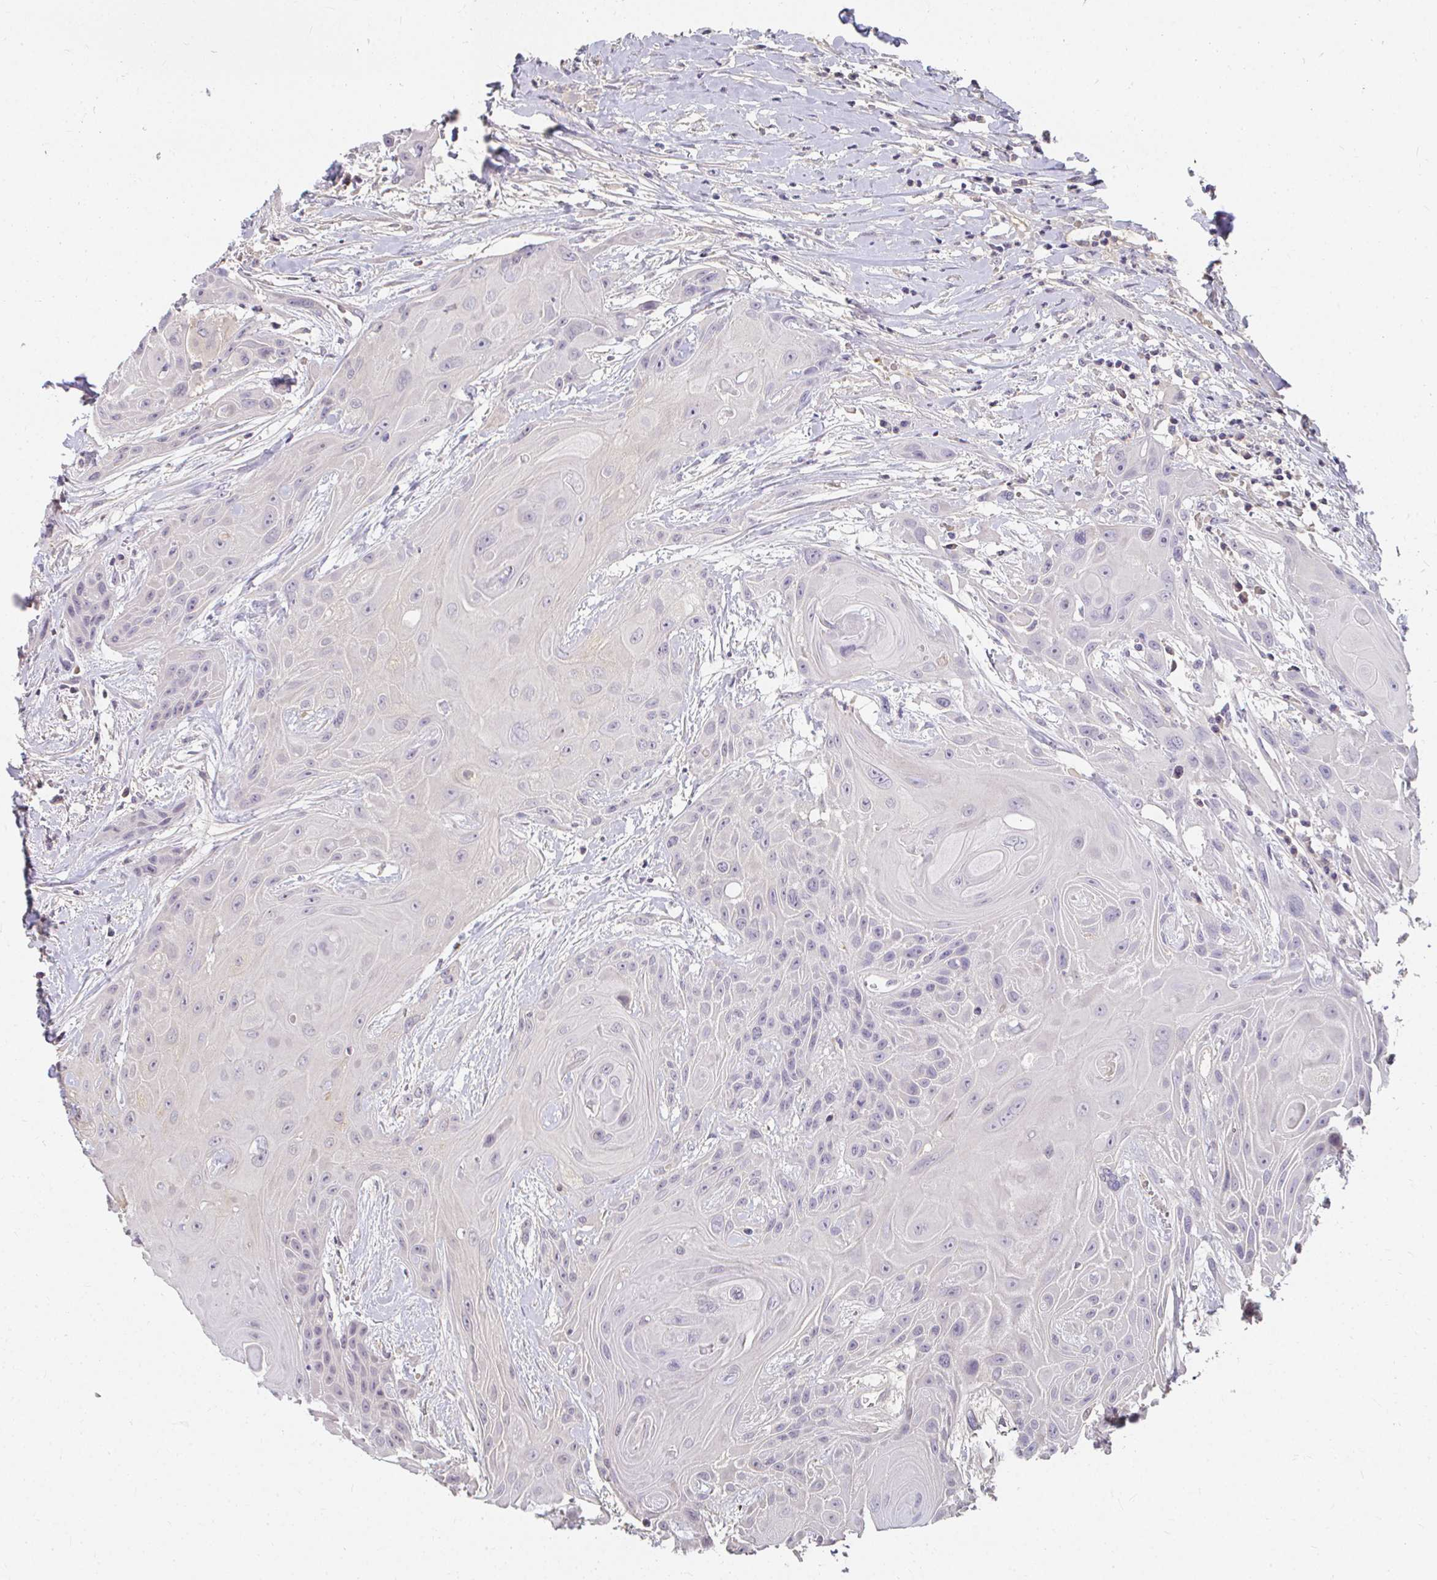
{"staining": {"intensity": "negative", "quantity": "none", "location": "none"}, "tissue": "head and neck cancer", "cell_type": "Tumor cells", "image_type": "cancer", "snomed": [{"axis": "morphology", "description": "Squamous cell carcinoma, NOS"}, {"axis": "topography", "description": "Head-Neck"}], "caption": "Image shows no protein staining in tumor cells of head and neck squamous cell carcinoma tissue.", "gene": "LOXL4", "patient": {"sex": "female", "age": 73}}